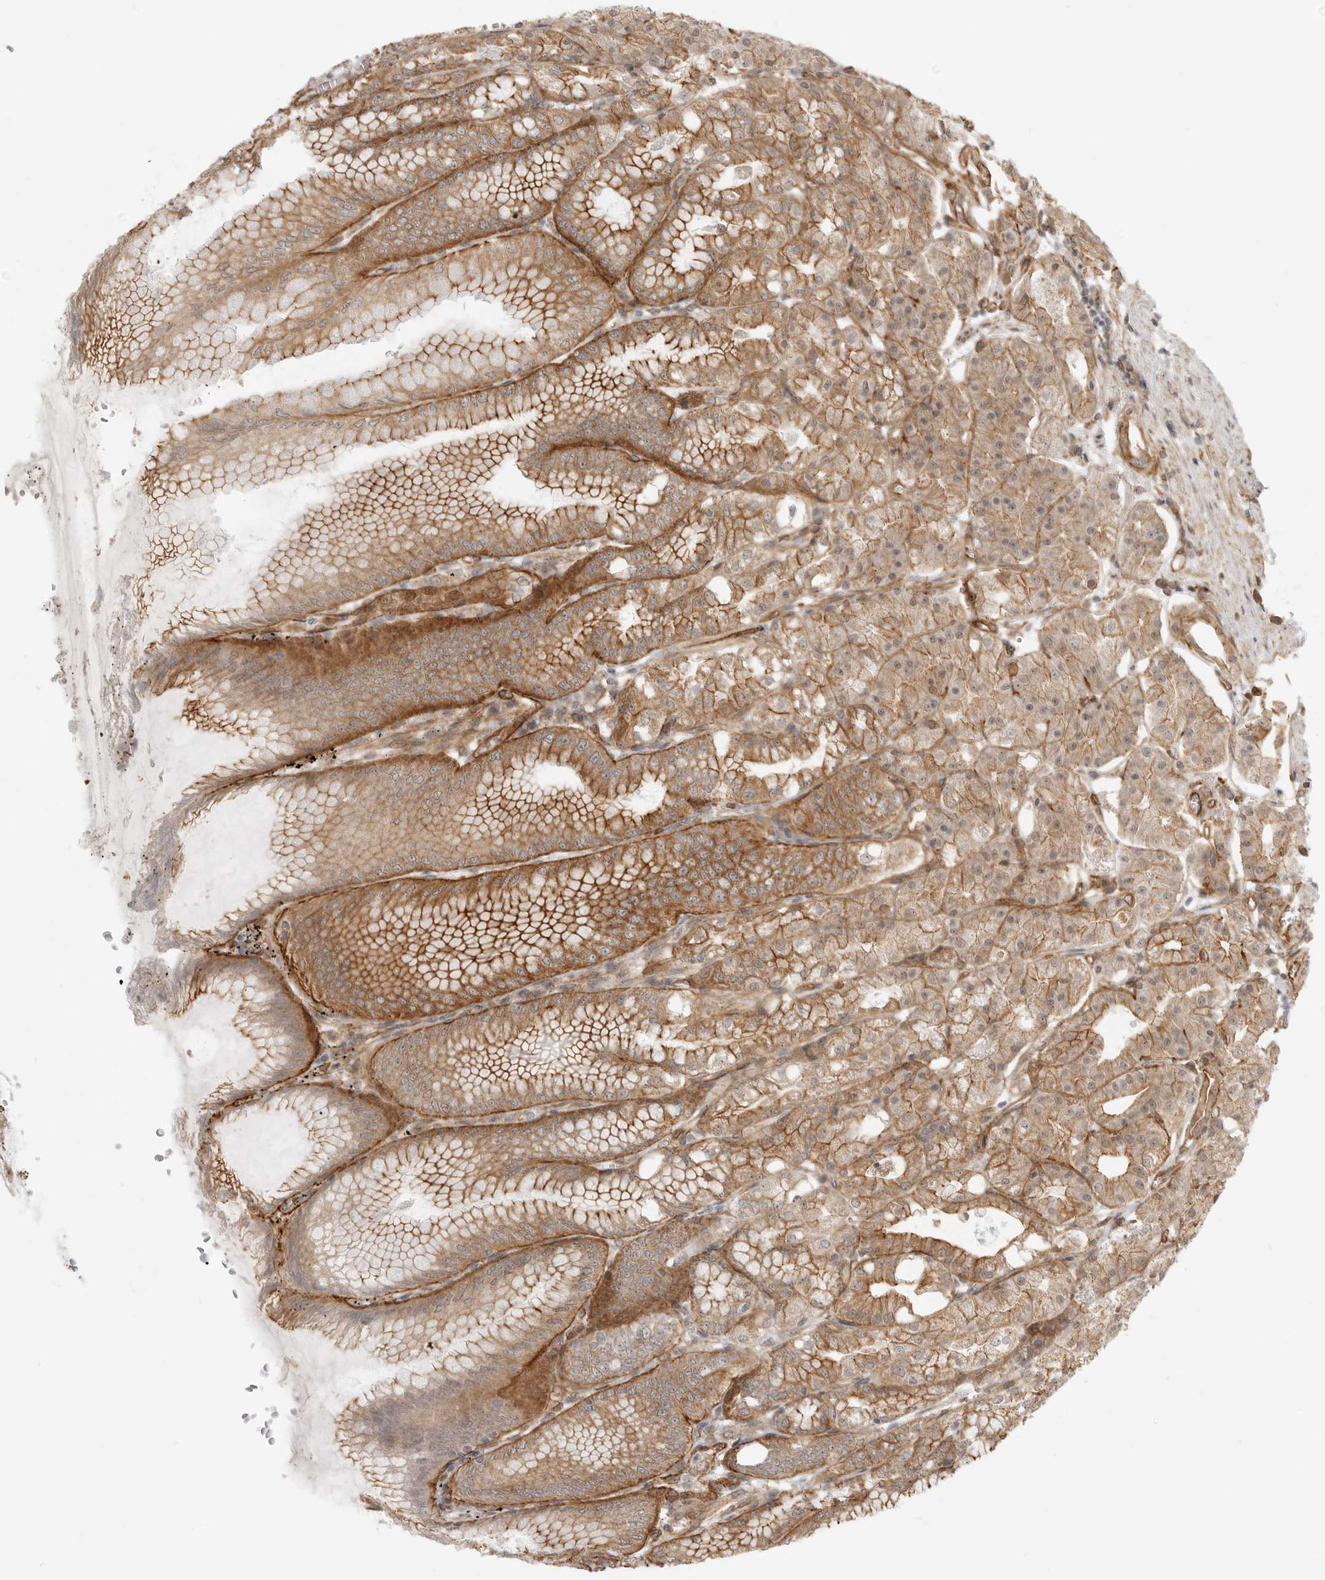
{"staining": {"intensity": "moderate", "quantity": ">75%", "location": "cytoplasmic/membranous"}, "tissue": "stomach", "cell_type": "Glandular cells", "image_type": "normal", "snomed": [{"axis": "morphology", "description": "Normal tissue, NOS"}, {"axis": "topography", "description": "Stomach, lower"}], "caption": "Protein expression by IHC demonstrates moderate cytoplasmic/membranous expression in approximately >75% of glandular cells in benign stomach.", "gene": "ATOH7", "patient": {"sex": "male", "age": 71}}